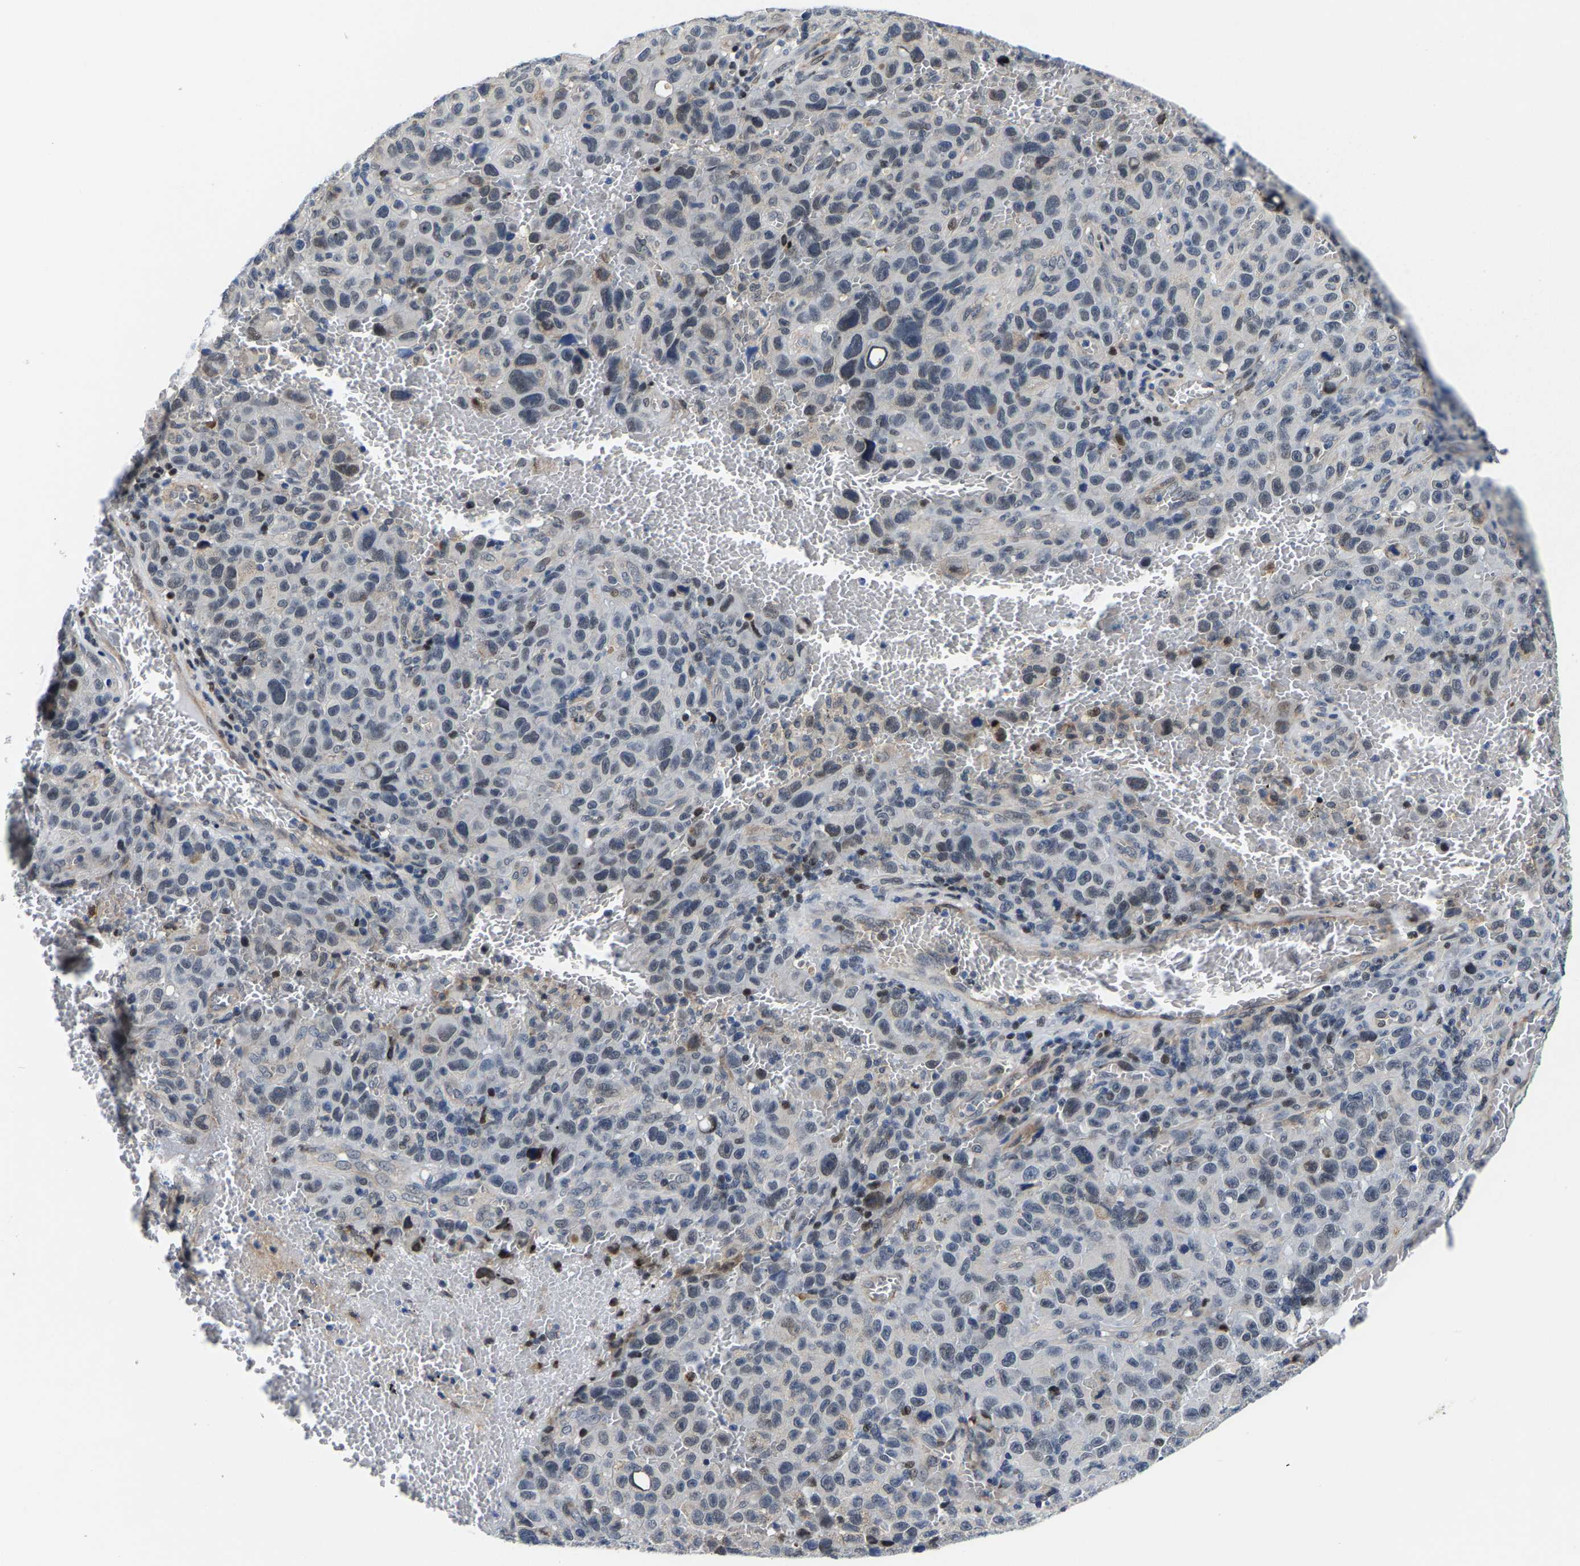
{"staining": {"intensity": "weak", "quantity": "<25%", "location": "cytoplasmic/membranous"}, "tissue": "melanoma", "cell_type": "Tumor cells", "image_type": "cancer", "snomed": [{"axis": "morphology", "description": "Malignant melanoma, NOS"}, {"axis": "topography", "description": "Skin"}], "caption": "Protein analysis of melanoma displays no significant staining in tumor cells.", "gene": "GTPBP10", "patient": {"sex": "female", "age": 82}}